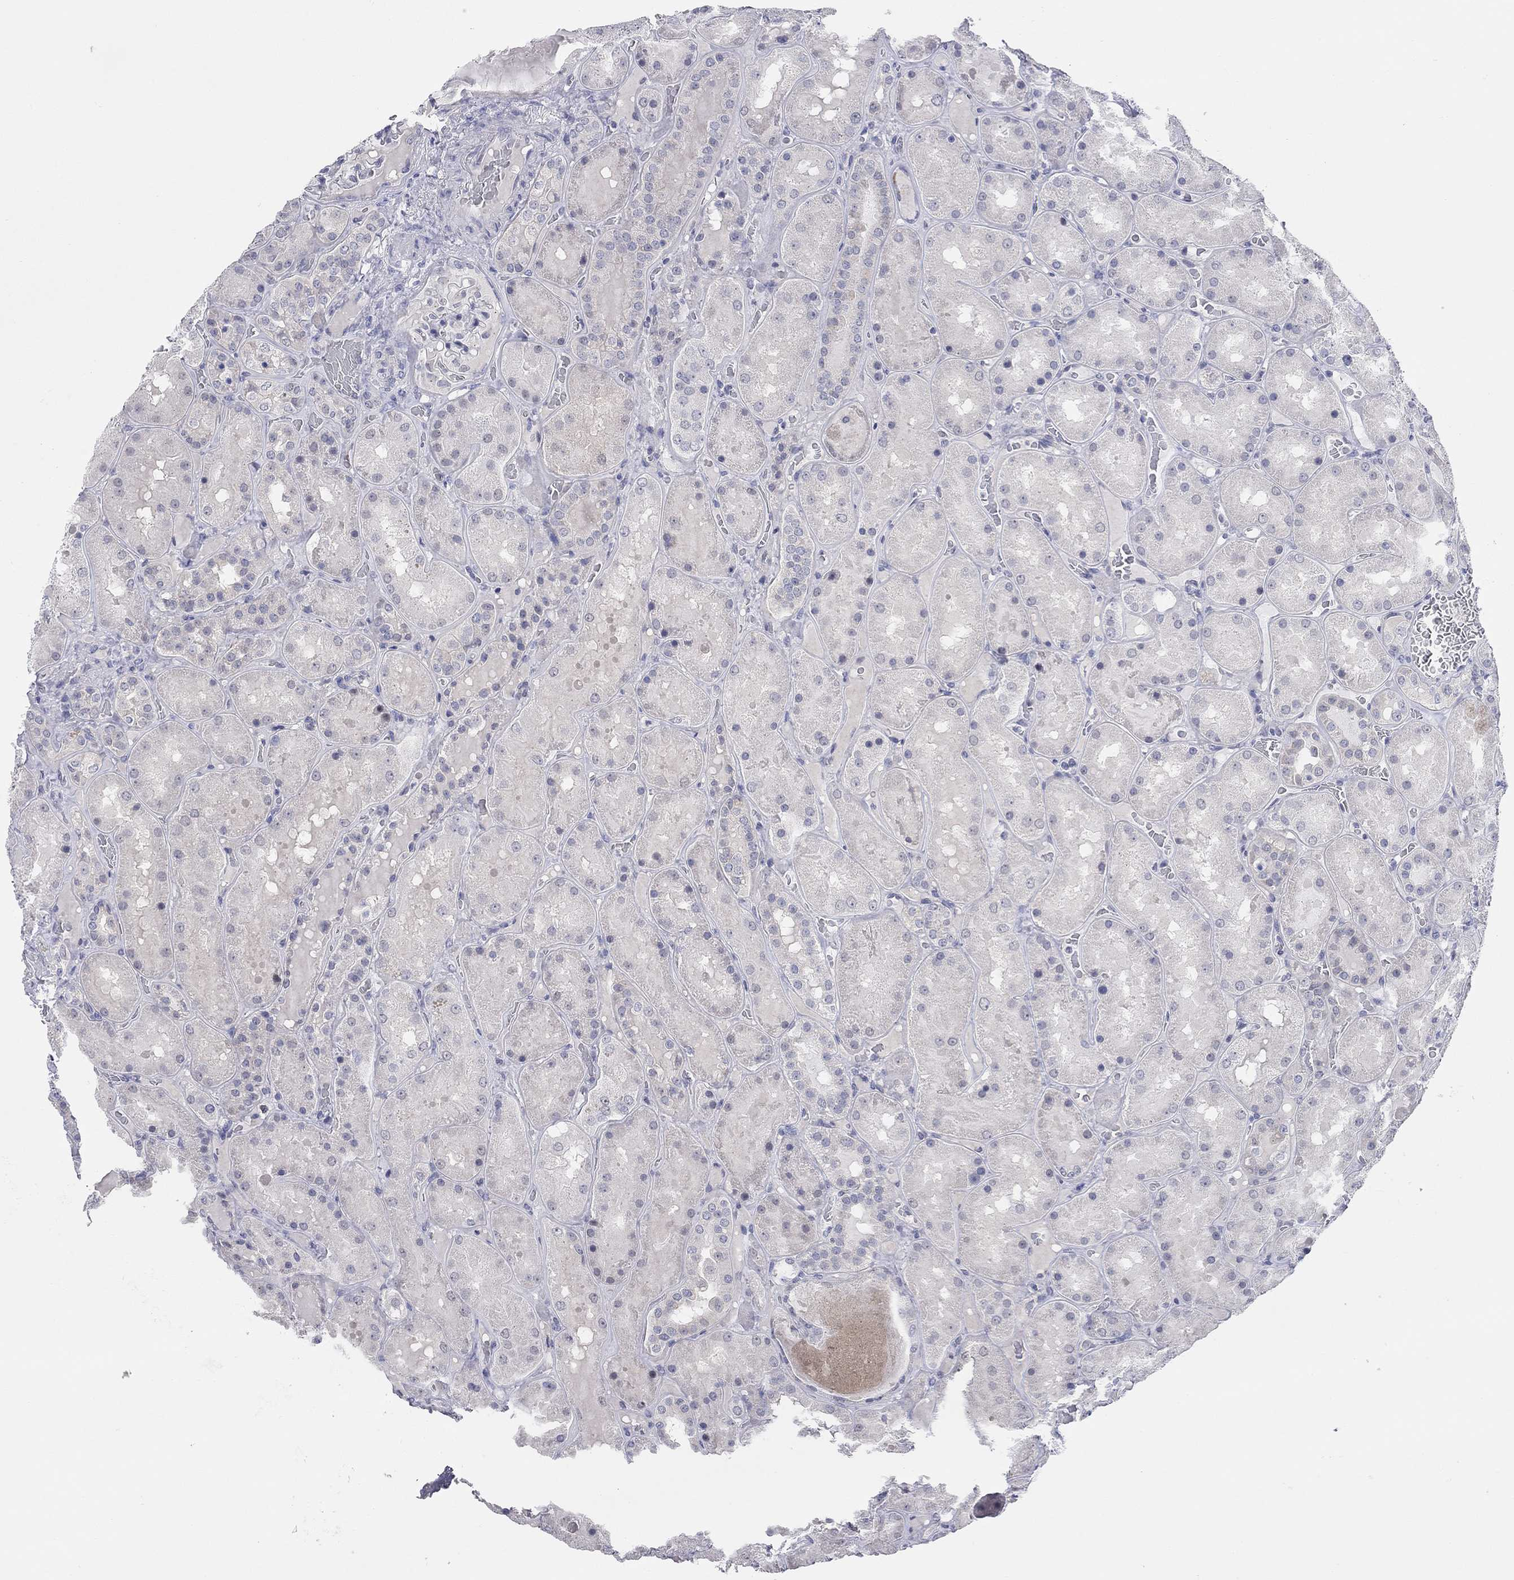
{"staining": {"intensity": "negative", "quantity": "none", "location": "none"}, "tissue": "kidney", "cell_type": "Cells in glomeruli", "image_type": "normal", "snomed": [{"axis": "morphology", "description": "Normal tissue, NOS"}, {"axis": "topography", "description": "Kidney"}], "caption": "The immunohistochemistry (IHC) micrograph has no significant positivity in cells in glomeruli of kidney. (Stains: DAB (3,3'-diaminobenzidine) immunohistochemistry (IHC) with hematoxylin counter stain, Microscopy: brightfield microscopy at high magnification).", "gene": "WASF3", "patient": {"sex": "male", "age": 73}}